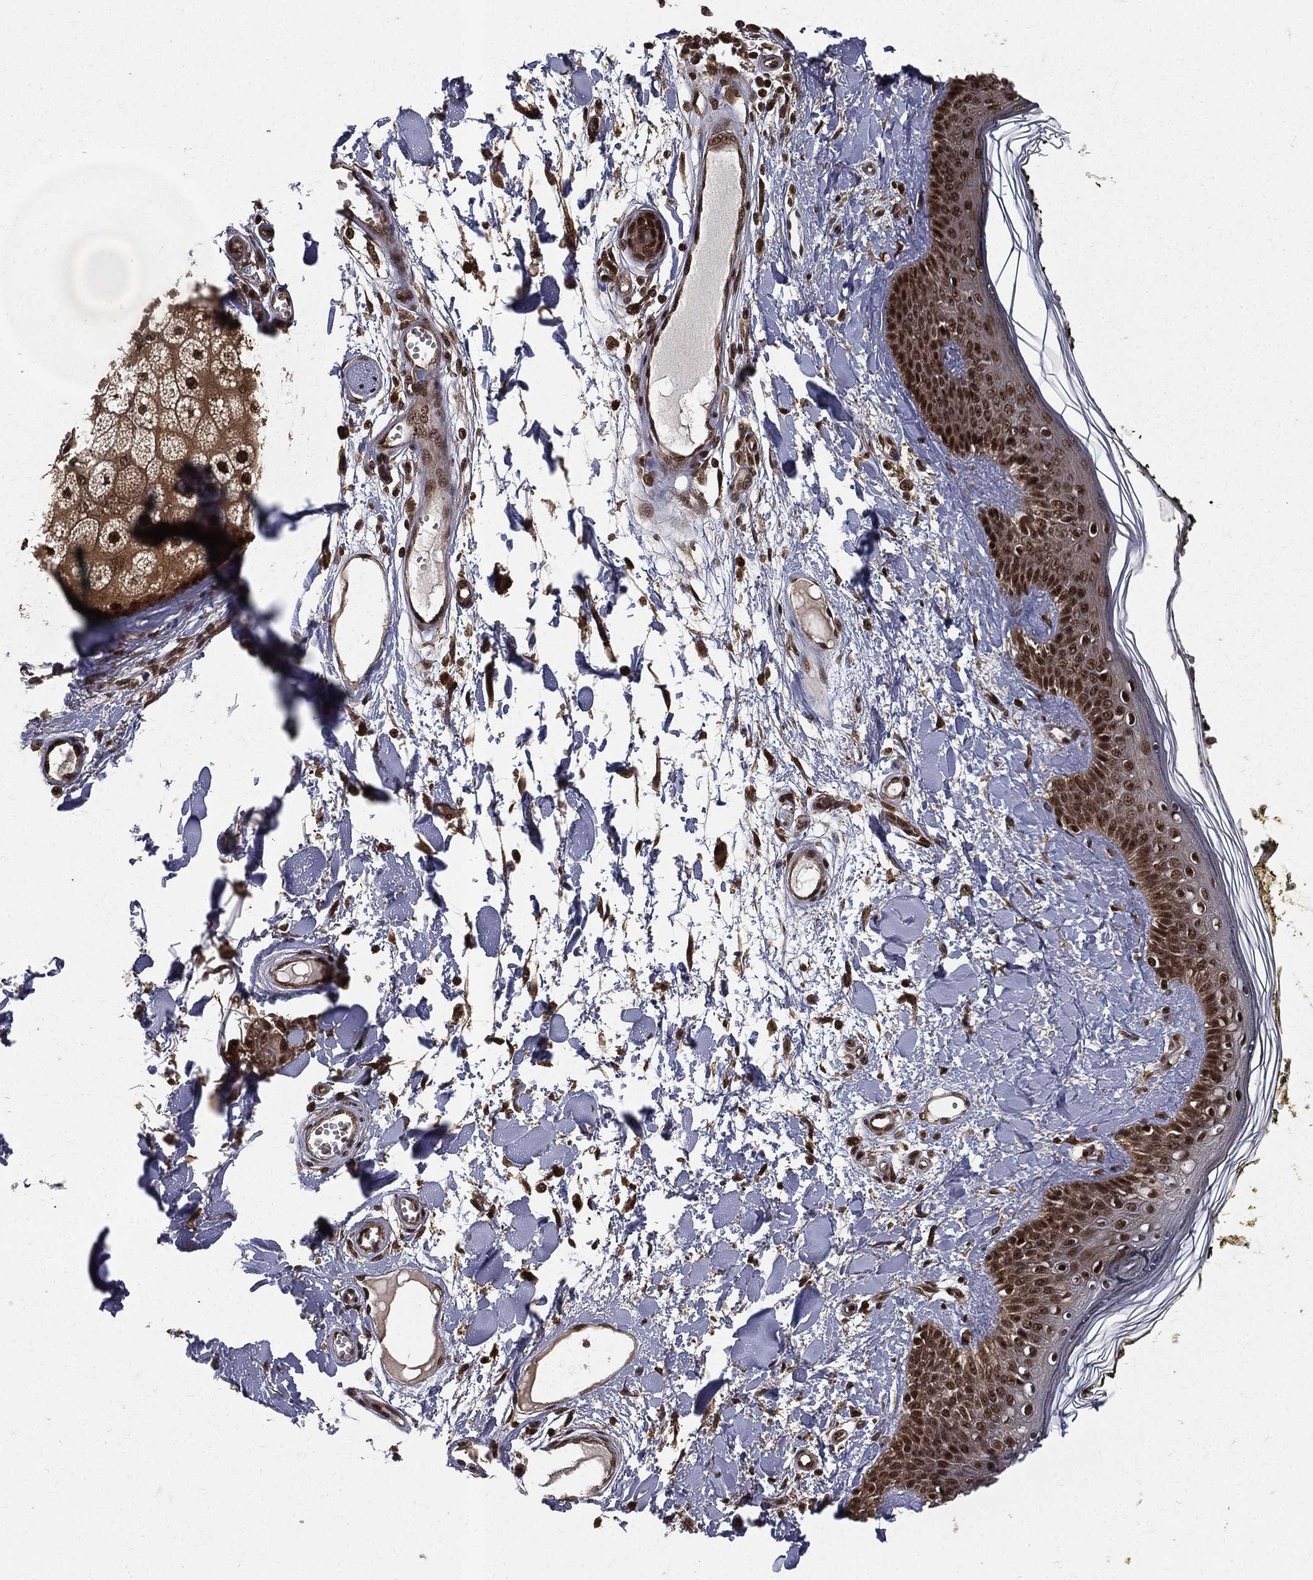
{"staining": {"intensity": "strong", "quantity": ">75%", "location": "nuclear"}, "tissue": "skin", "cell_type": "Fibroblasts", "image_type": "normal", "snomed": [{"axis": "morphology", "description": "Normal tissue, NOS"}, {"axis": "topography", "description": "Skin"}], "caption": "Normal skin exhibits strong nuclear staining in about >75% of fibroblasts Using DAB (3,3'-diaminobenzidine) (brown) and hematoxylin (blue) stains, captured at high magnification using brightfield microscopy..", "gene": "COPS4", "patient": {"sex": "male", "age": 76}}